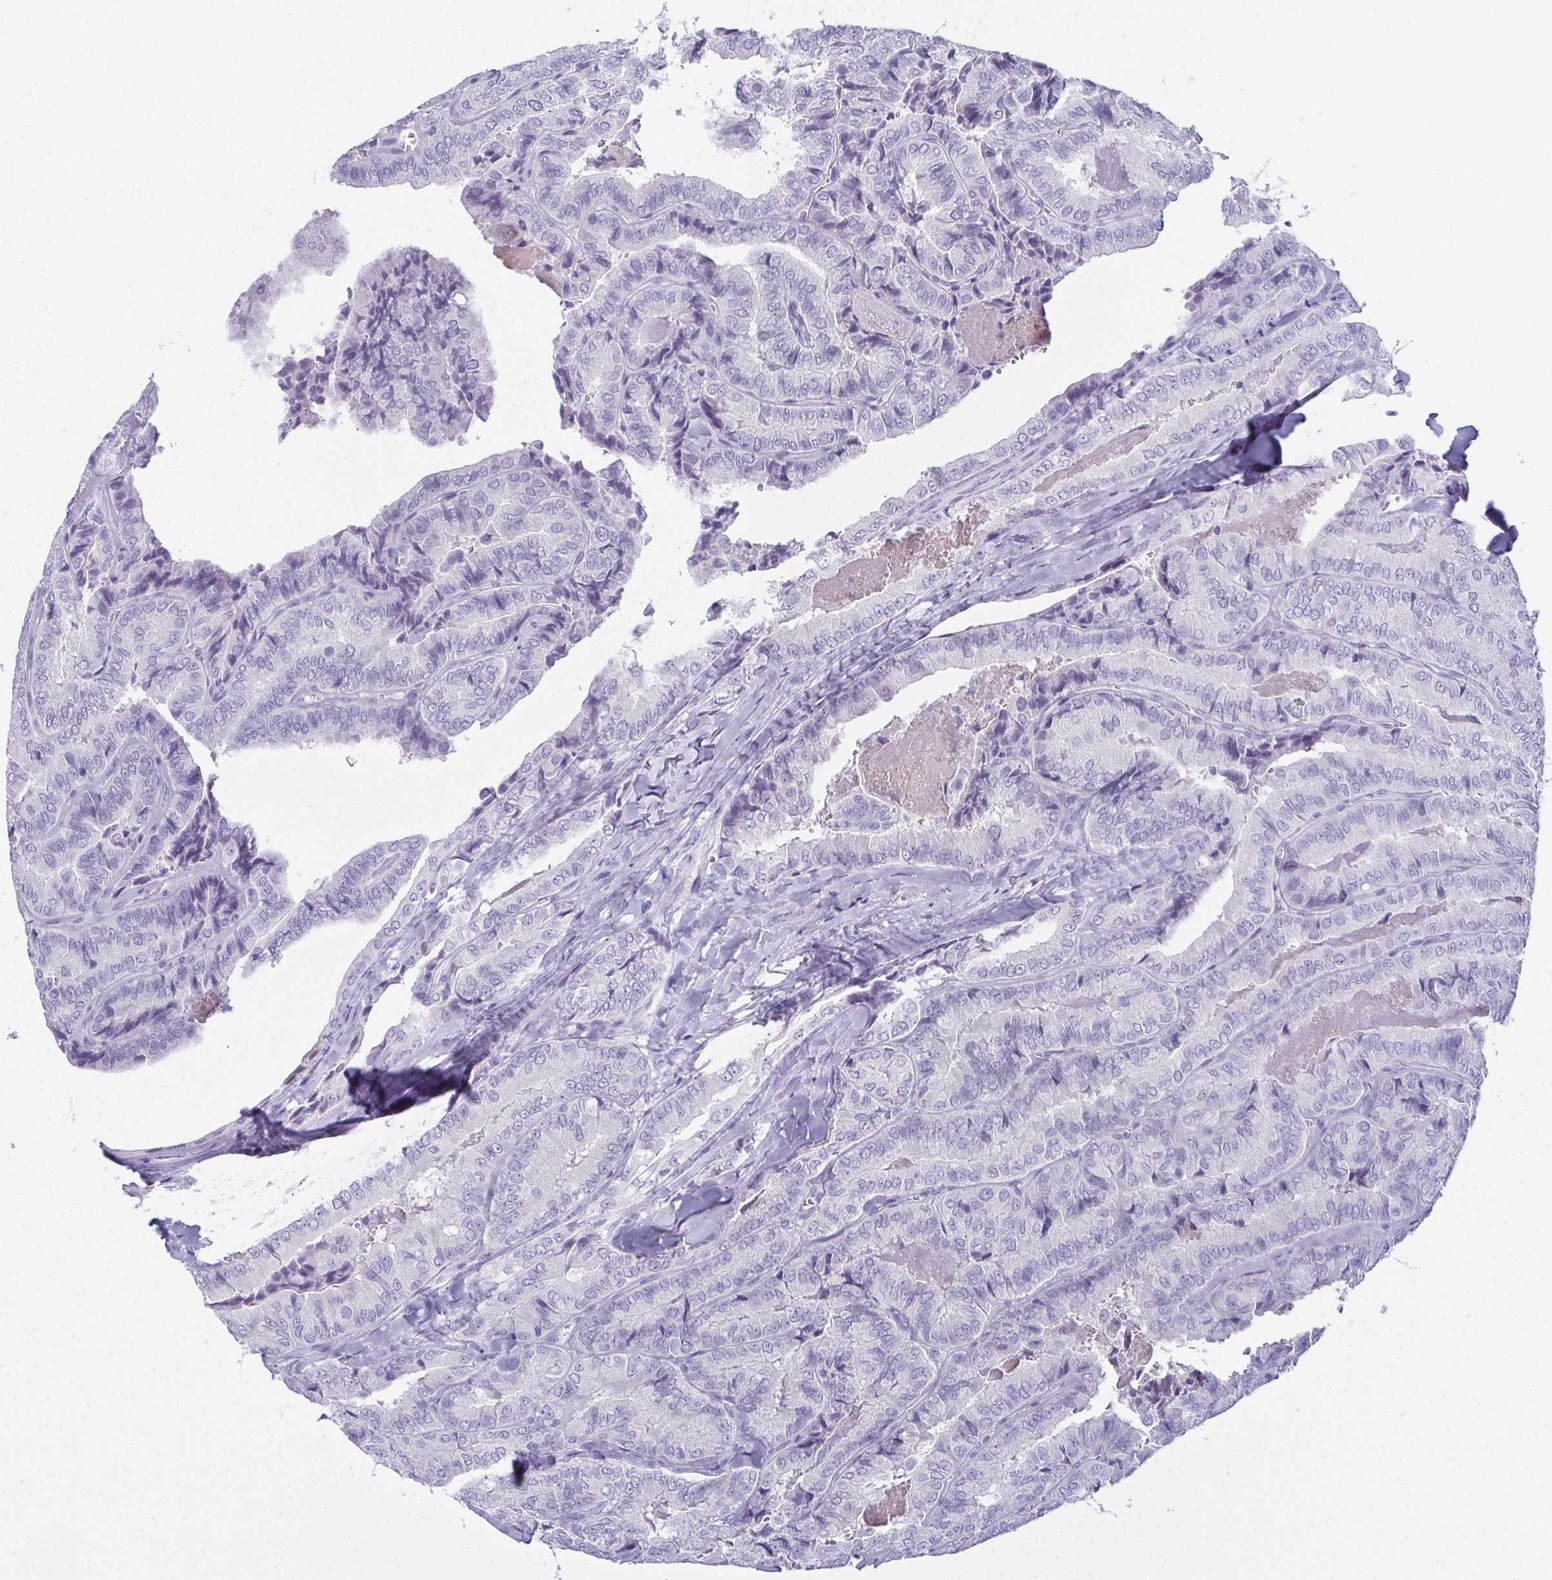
{"staining": {"intensity": "negative", "quantity": "none", "location": "none"}, "tissue": "thyroid cancer", "cell_type": "Tumor cells", "image_type": "cancer", "snomed": [{"axis": "morphology", "description": "Papillary adenocarcinoma, NOS"}, {"axis": "topography", "description": "Thyroid gland"}], "caption": "Immunohistochemistry (IHC) of human thyroid cancer (papillary adenocarcinoma) displays no positivity in tumor cells. Brightfield microscopy of IHC stained with DAB (3,3'-diaminobenzidine) (brown) and hematoxylin (blue), captured at high magnification.", "gene": "SLC36A2", "patient": {"sex": "female", "age": 75}}